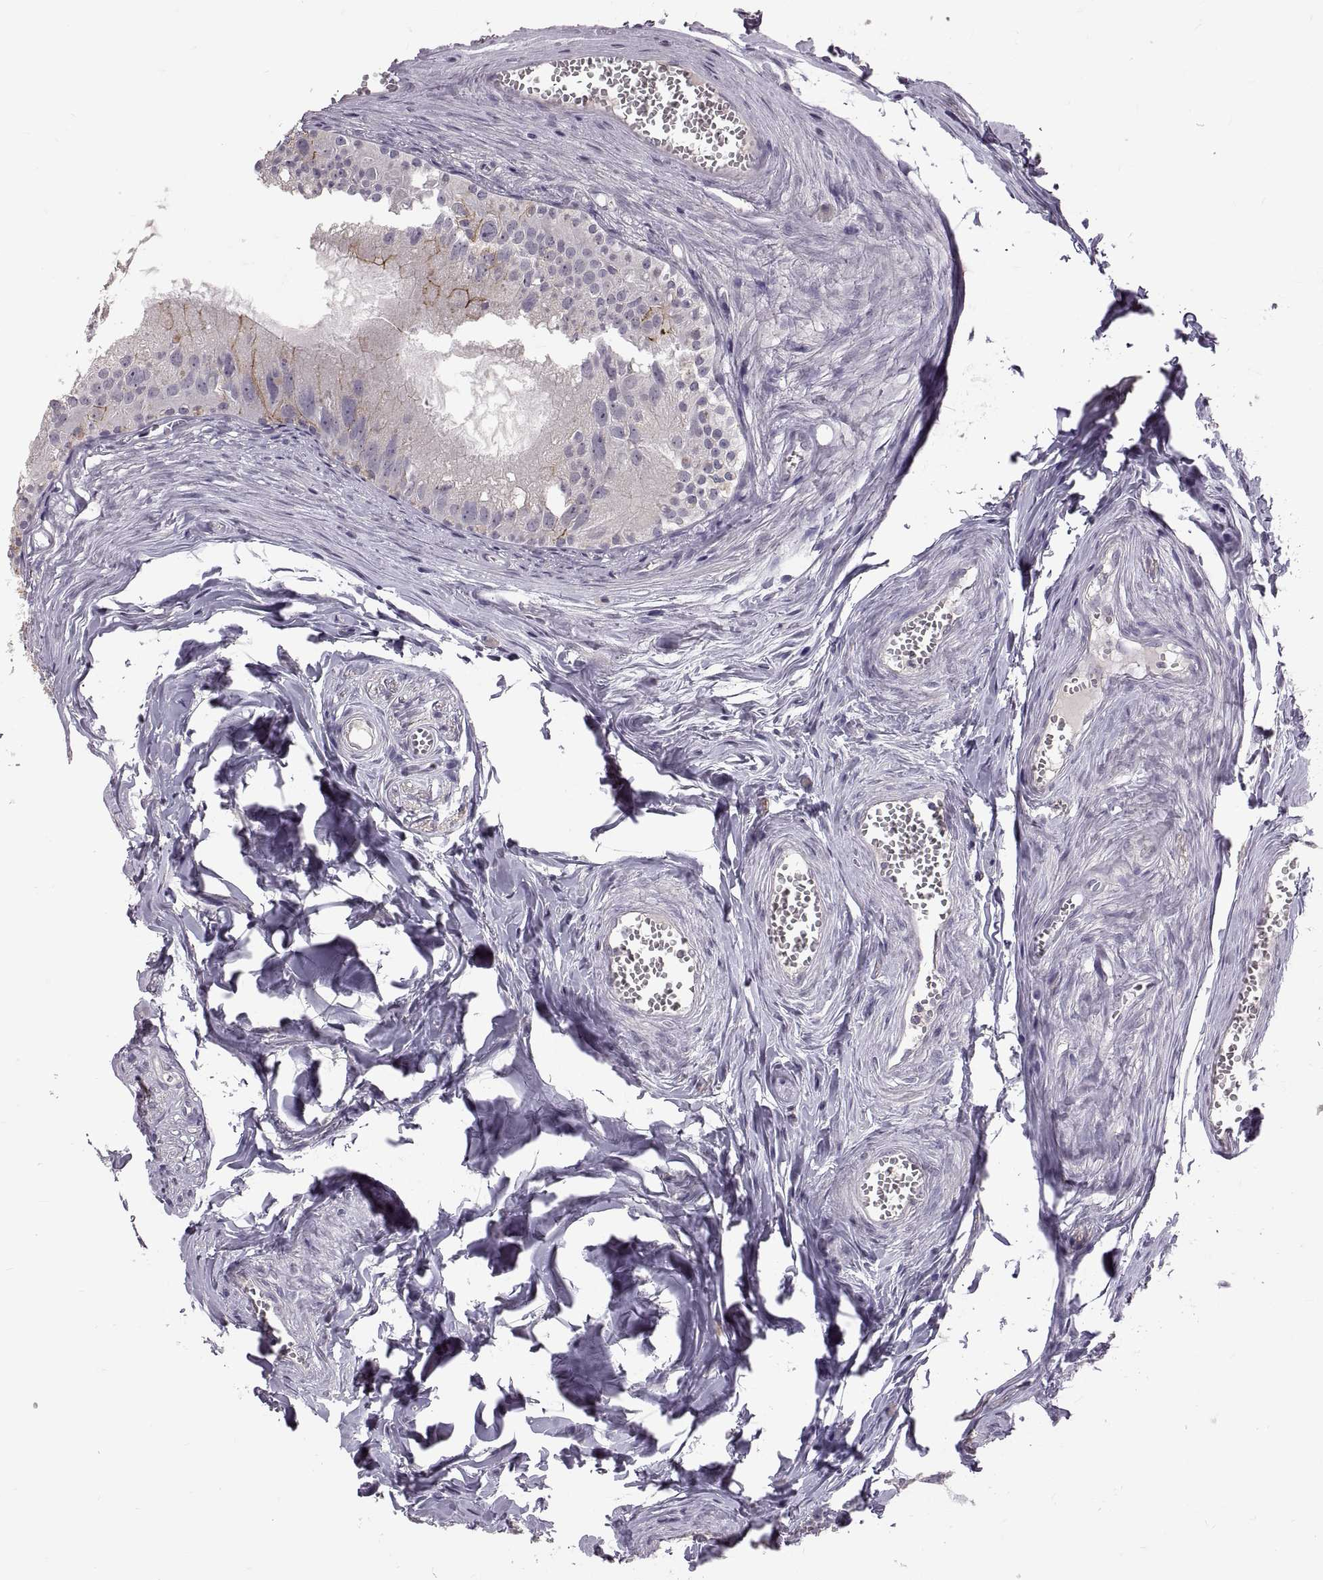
{"staining": {"intensity": "strong", "quantity": "<25%", "location": "cytoplasmic/membranous"}, "tissue": "epididymis", "cell_type": "Glandular cells", "image_type": "normal", "snomed": [{"axis": "morphology", "description": "Normal tissue, NOS"}, {"axis": "topography", "description": "Epididymis"}], "caption": "Glandular cells show medium levels of strong cytoplasmic/membranous expression in approximately <25% of cells in benign human epididymis. (Brightfield microscopy of DAB IHC at high magnification).", "gene": "CDH2", "patient": {"sex": "male", "age": 45}}